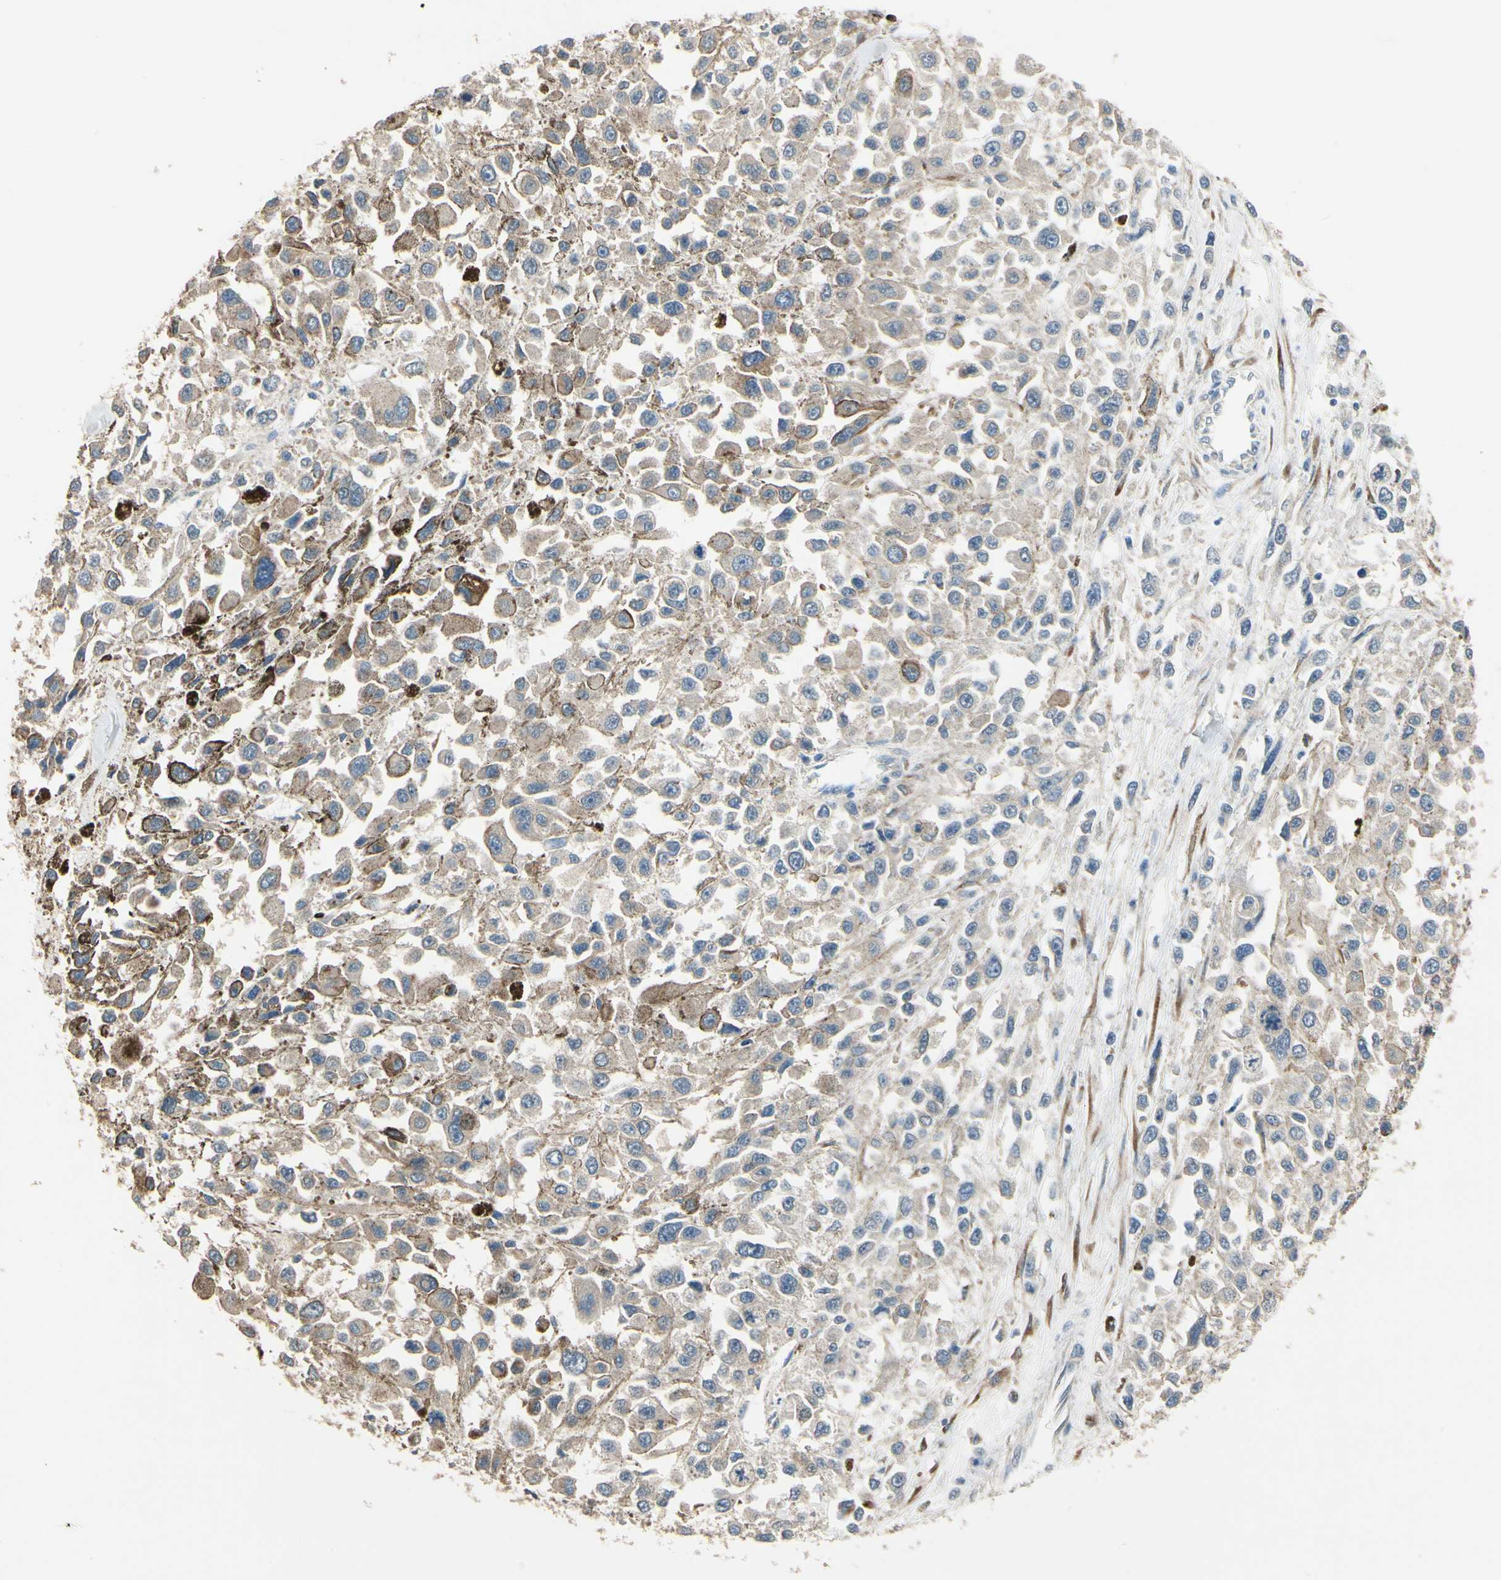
{"staining": {"intensity": "negative", "quantity": "none", "location": "none"}, "tissue": "melanoma", "cell_type": "Tumor cells", "image_type": "cancer", "snomed": [{"axis": "morphology", "description": "Malignant melanoma, Metastatic site"}, {"axis": "topography", "description": "Lymph node"}], "caption": "Malignant melanoma (metastatic site) stained for a protein using immunohistochemistry exhibits no positivity tumor cells.", "gene": "CGREF1", "patient": {"sex": "male", "age": 59}}